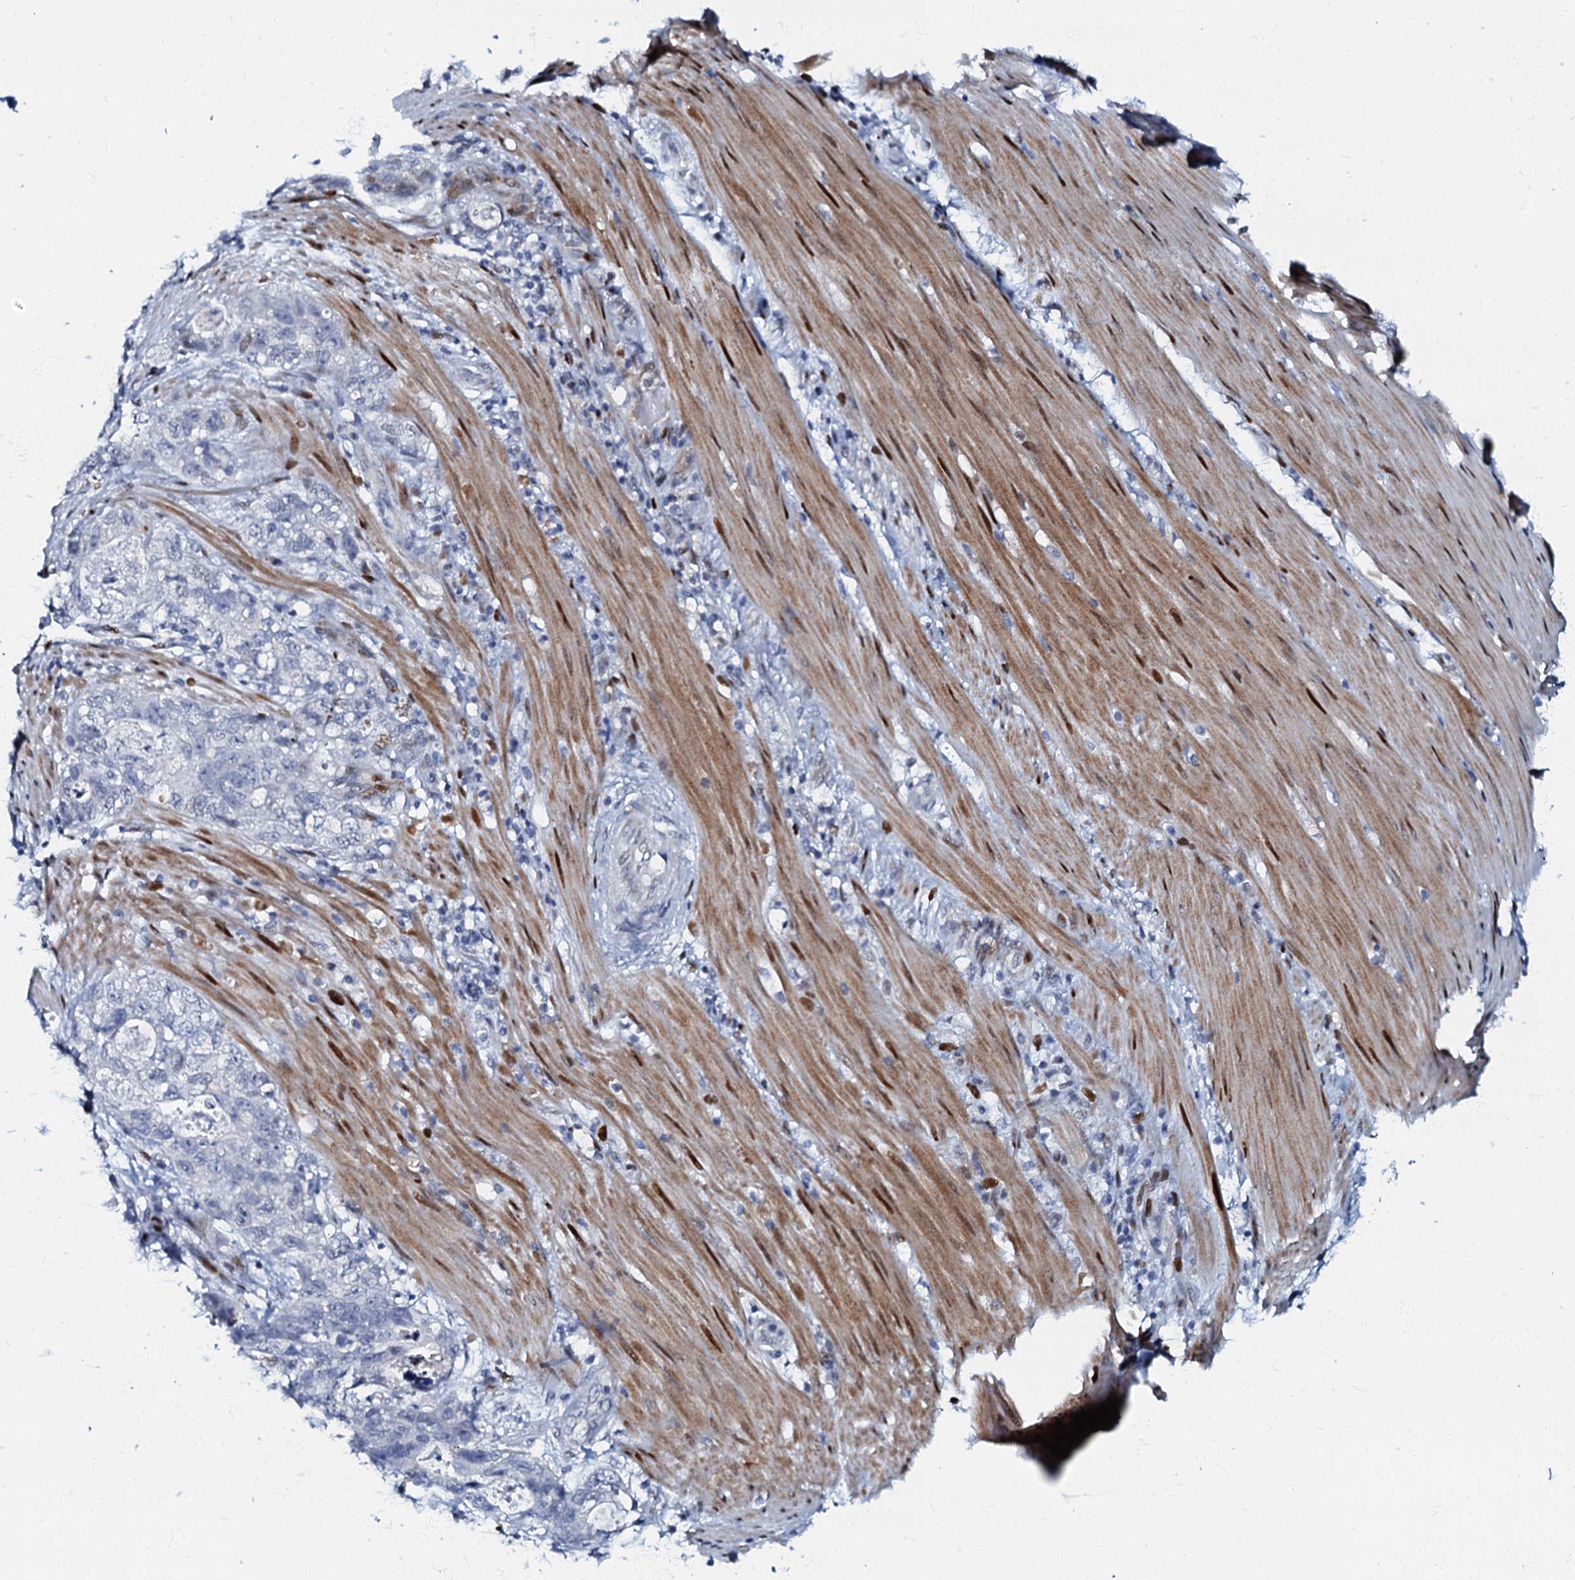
{"staining": {"intensity": "negative", "quantity": "none", "location": "none"}, "tissue": "stomach cancer", "cell_type": "Tumor cells", "image_type": "cancer", "snomed": [{"axis": "morphology", "description": "Normal tissue, NOS"}, {"axis": "morphology", "description": "Adenocarcinoma, NOS"}, {"axis": "topography", "description": "Stomach"}], "caption": "Histopathology image shows no protein positivity in tumor cells of stomach cancer tissue. (DAB immunohistochemistry (IHC) with hematoxylin counter stain).", "gene": "MFSD5", "patient": {"sex": "female", "age": 89}}